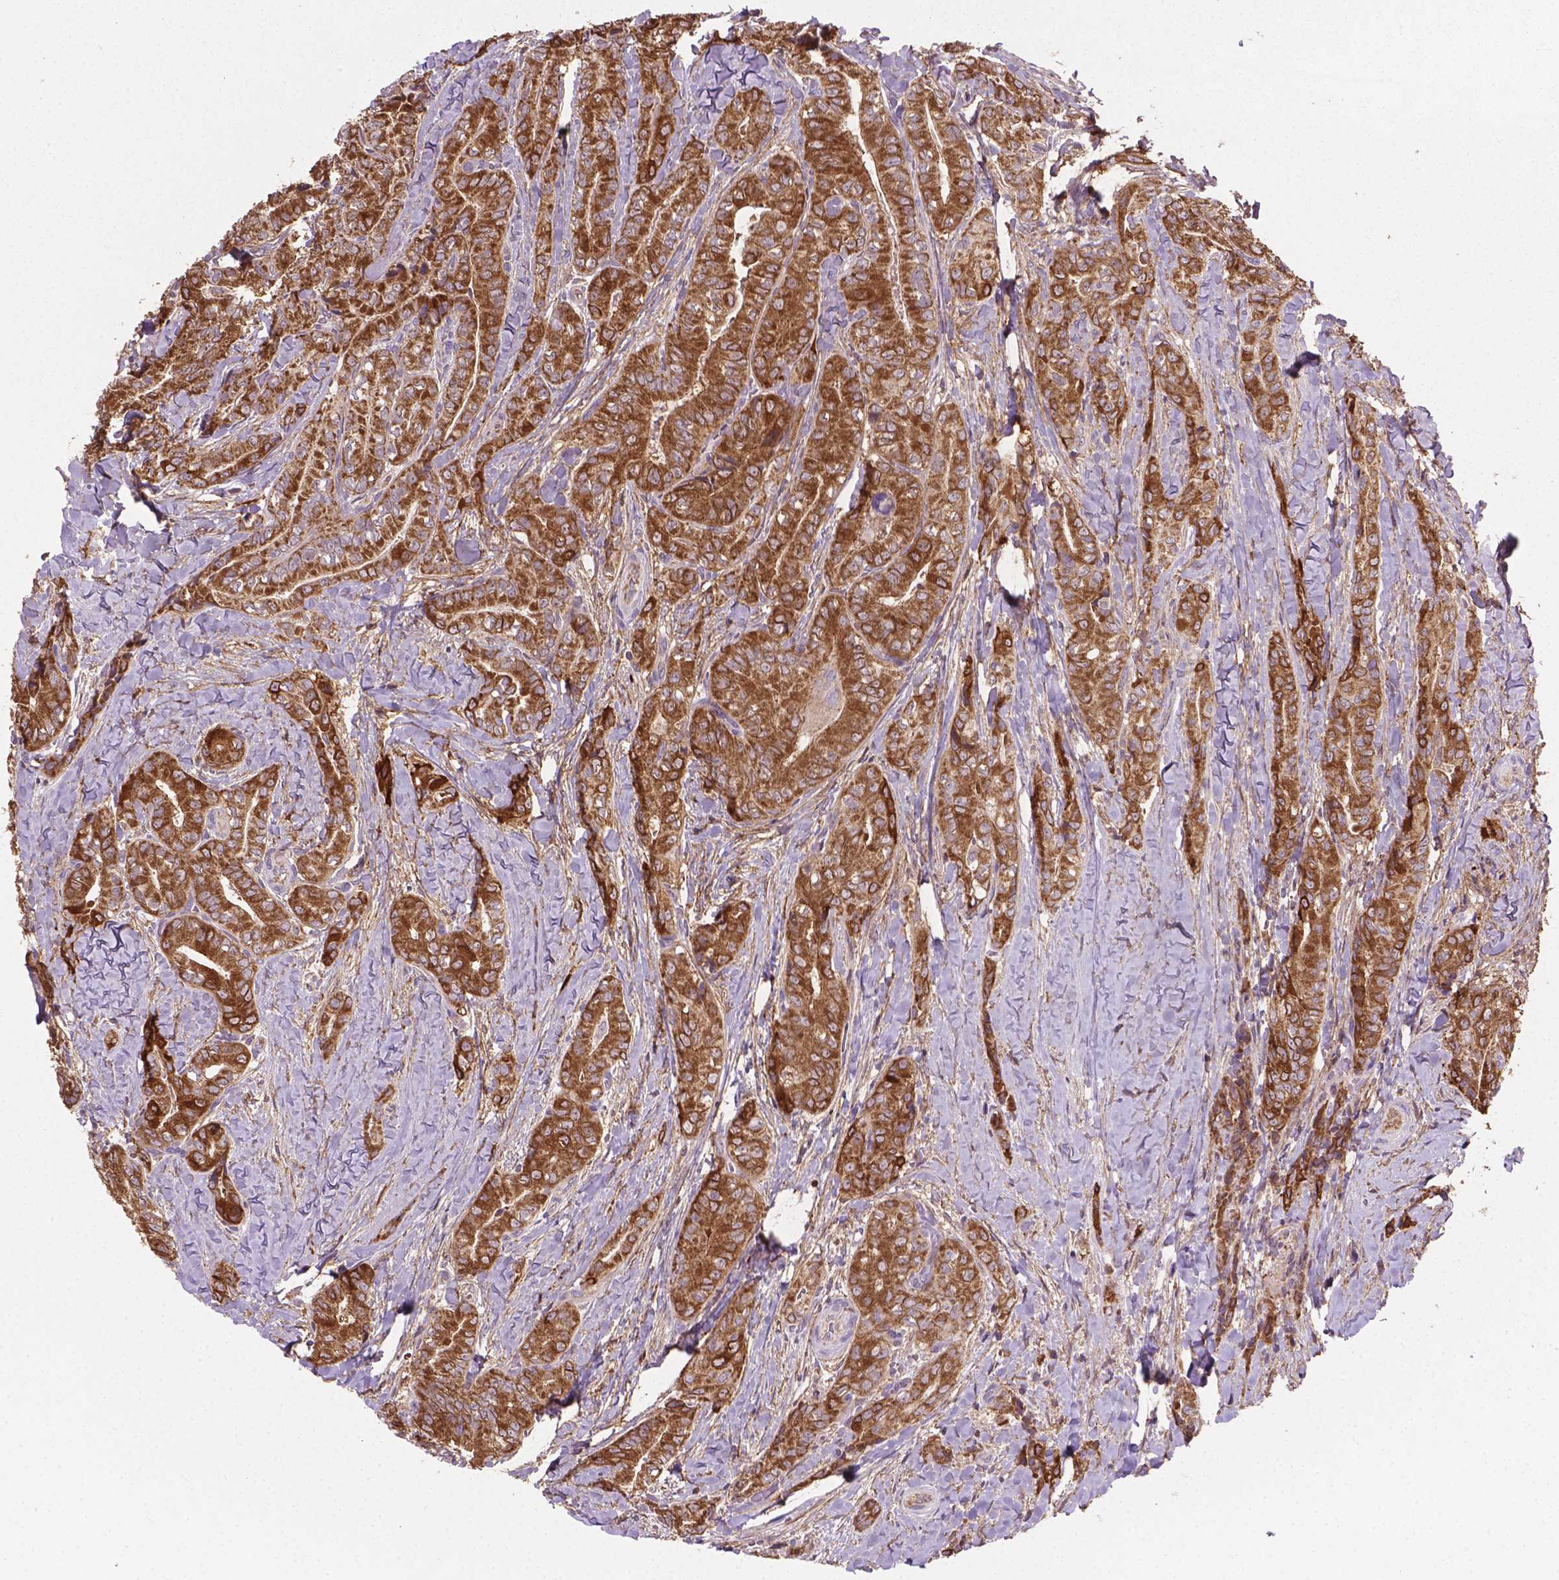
{"staining": {"intensity": "strong", "quantity": ">75%", "location": "cytoplasmic/membranous"}, "tissue": "thyroid cancer", "cell_type": "Tumor cells", "image_type": "cancer", "snomed": [{"axis": "morphology", "description": "Papillary adenocarcinoma, NOS"}, {"axis": "topography", "description": "Thyroid gland"}], "caption": "Immunohistochemical staining of human thyroid cancer reveals strong cytoplasmic/membranous protein staining in about >75% of tumor cells. Using DAB (brown) and hematoxylin (blue) stains, captured at high magnification using brightfield microscopy.", "gene": "TCAF1", "patient": {"sex": "male", "age": 61}}